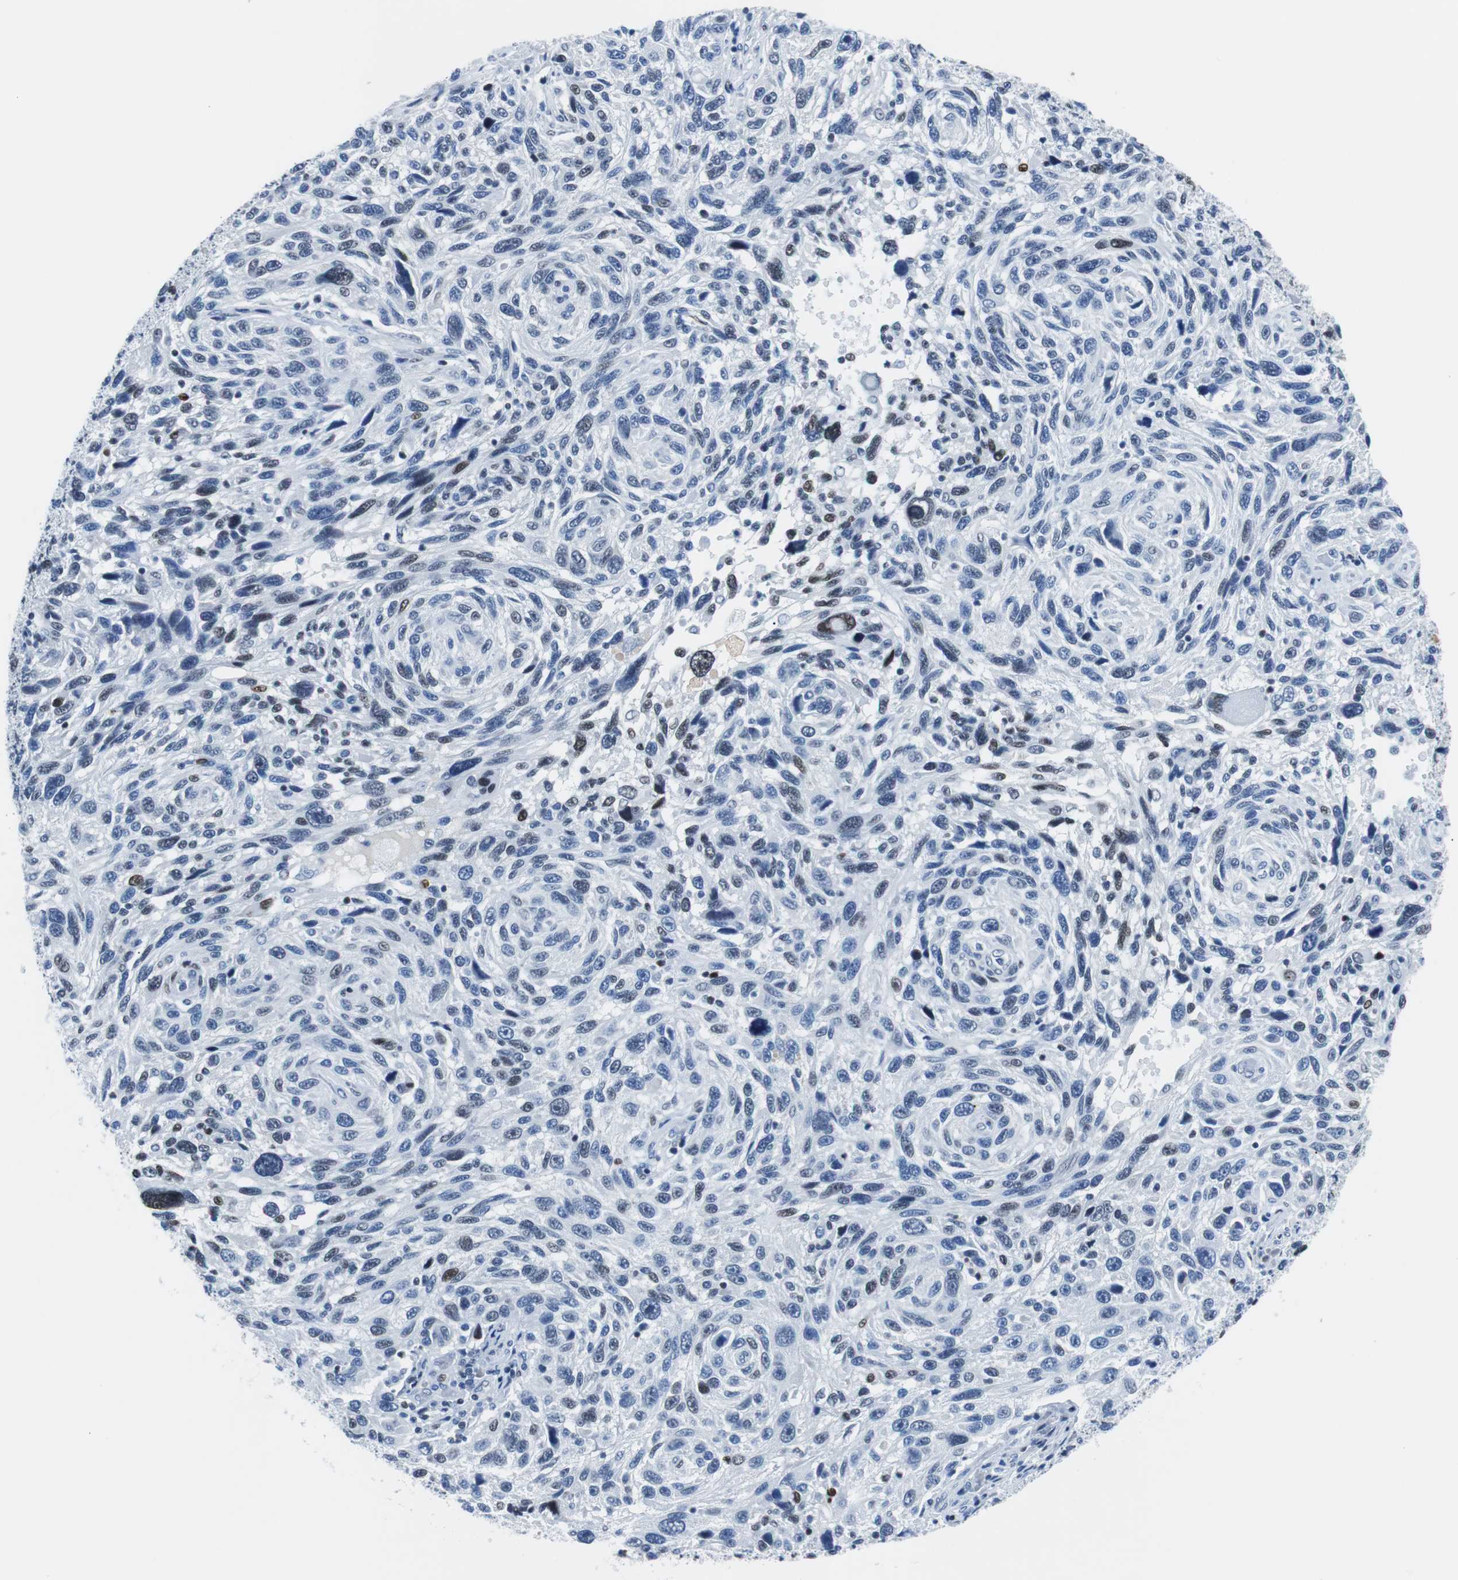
{"staining": {"intensity": "weak", "quantity": "<25%", "location": "nuclear"}, "tissue": "melanoma", "cell_type": "Tumor cells", "image_type": "cancer", "snomed": [{"axis": "morphology", "description": "Malignant melanoma, NOS"}, {"axis": "topography", "description": "Skin"}], "caption": "Protein analysis of malignant melanoma reveals no significant expression in tumor cells.", "gene": "JUN", "patient": {"sex": "male", "age": 53}}